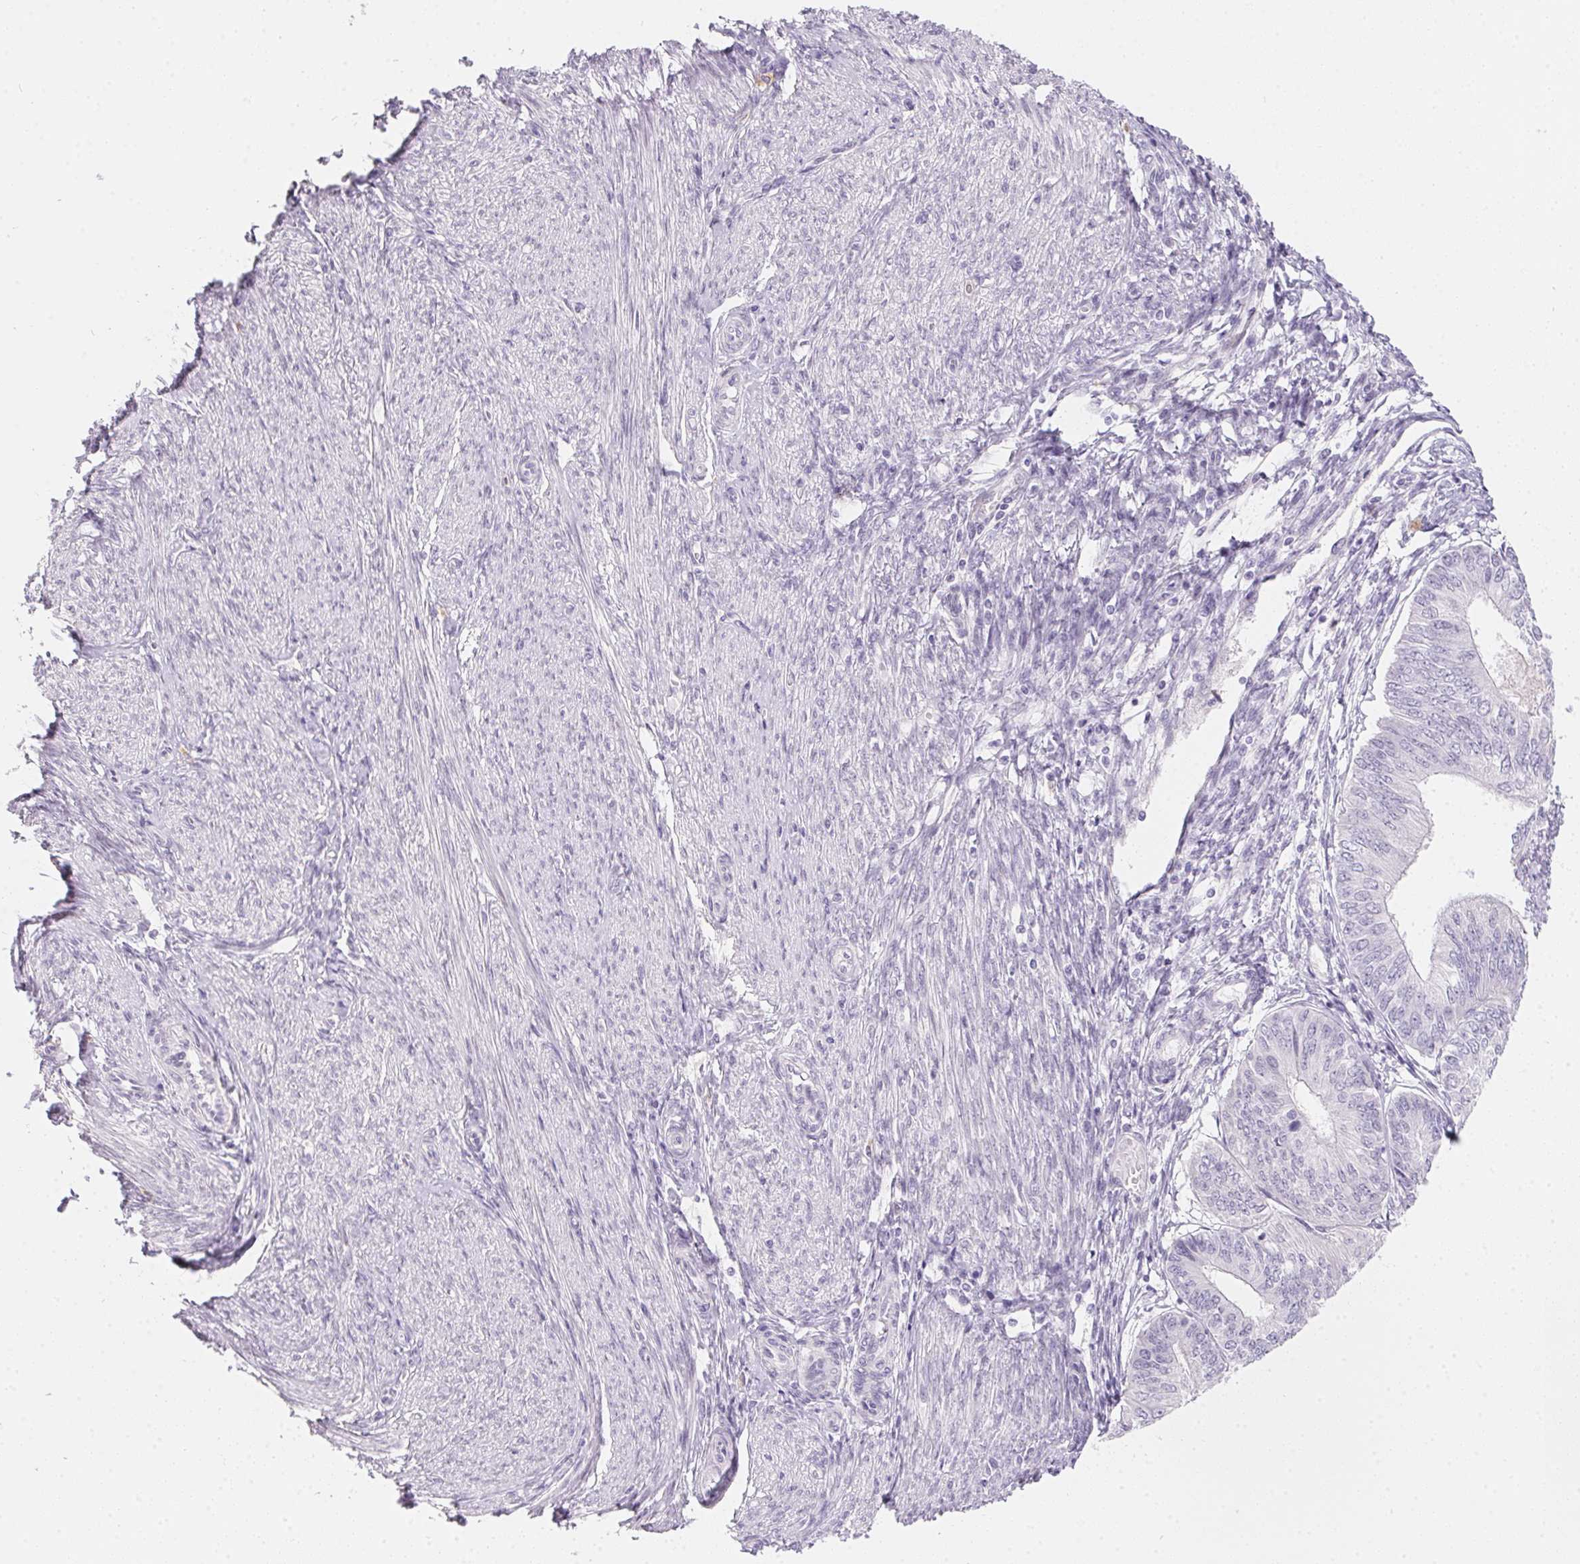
{"staining": {"intensity": "negative", "quantity": "none", "location": "none"}, "tissue": "endometrial cancer", "cell_type": "Tumor cells", "image_type": "cancer", "snomed": [{"axis": "morphology", "description": "Adenocarcinoma, NOS"}, {"axis": "topography", "description": "Endometrium"}], "caption": "Histopathology image shows no protein staining in tumor cells of endometrial cancer tissue.", "gene": "MORC1", "patient": {"sex": "female", "age": 58}}